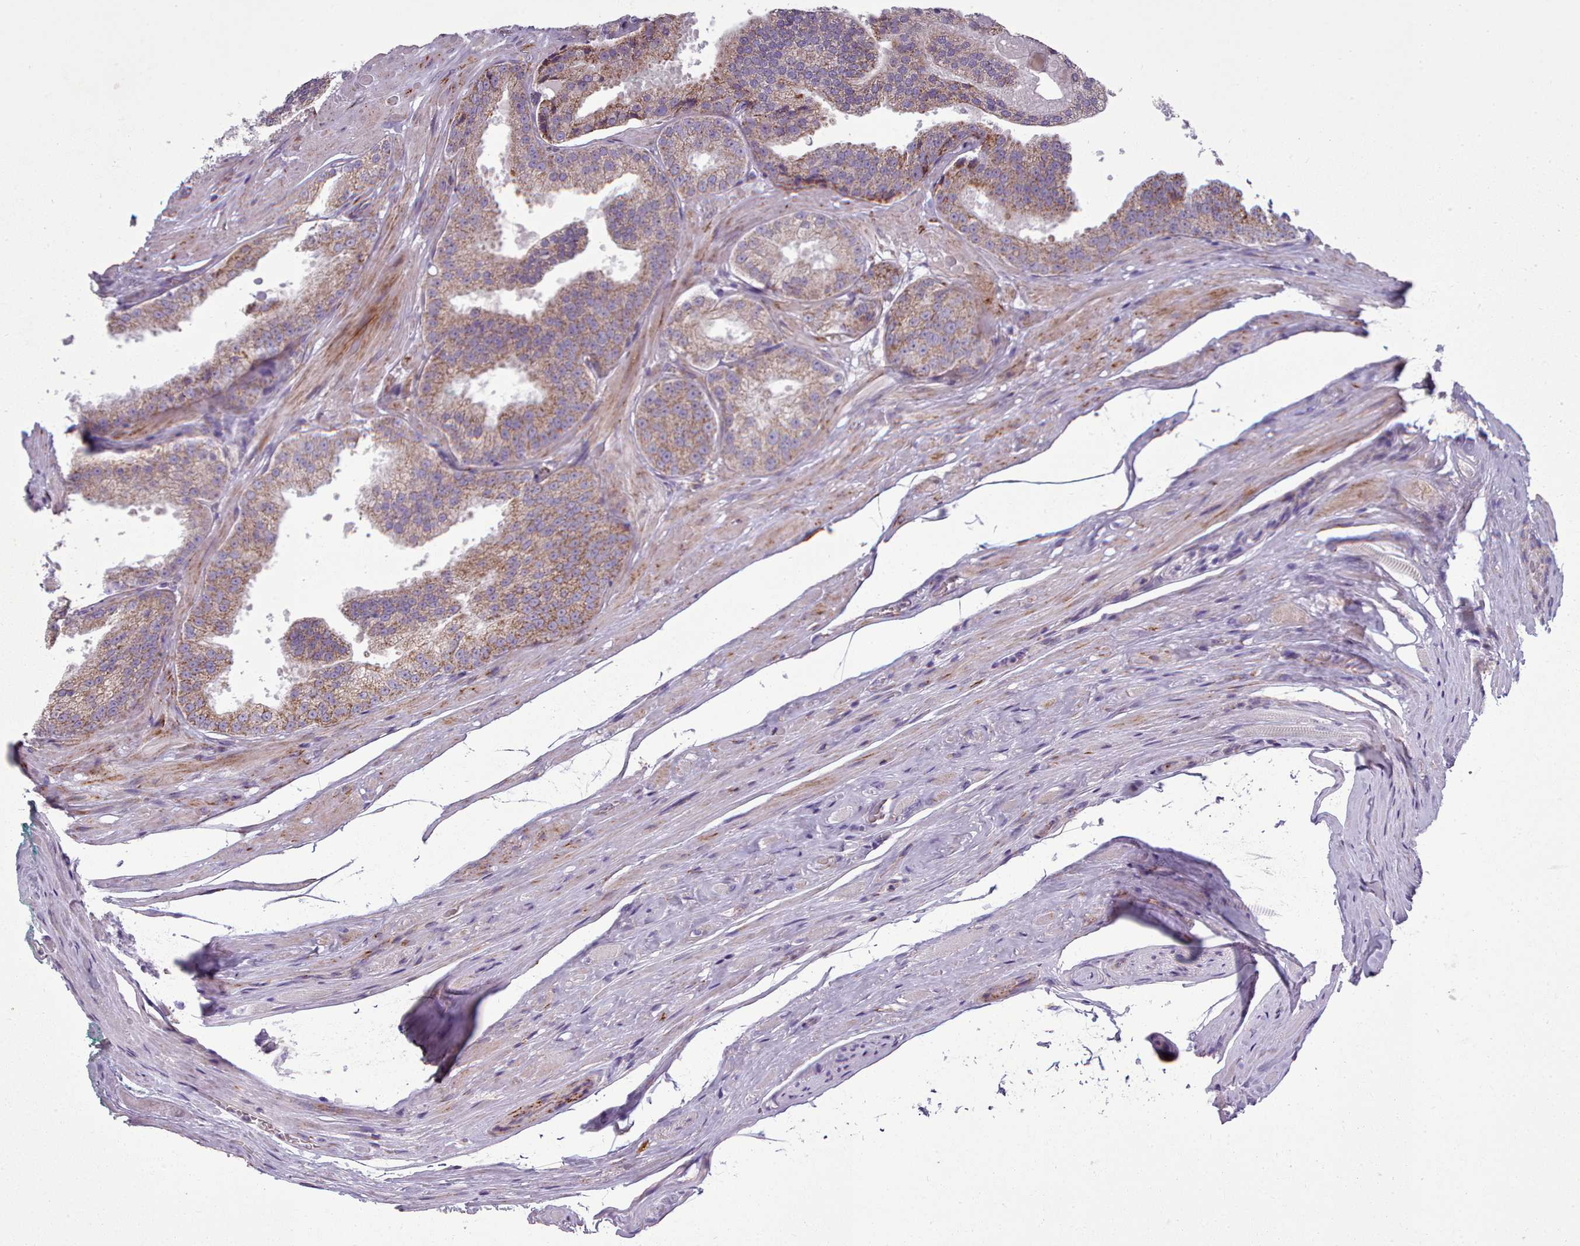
{"staining": {"intensity": "moderate", "quantity": ">75%", "location": "cytoplasmic/membranous"}, "tissue": "prostate cancer", "cell_type": "Tumor cells", "image_type": "cancer", "snomed": [{"axis": "morphology", "description": "Adenocarcinoma, High grade"}, {"axis": "topography", "description": "Prostate"}], "caption": "An immunohistochemistry micrograph of tumor tissue is shown. Protein staining in brown highlights moderate cytoplasmic/membranous positivity in adenocarcinoma (high-grade) (prostate) within tumor cells.", "gene": "FKBP10", "patient": {"sex": "male", "age": 61}}